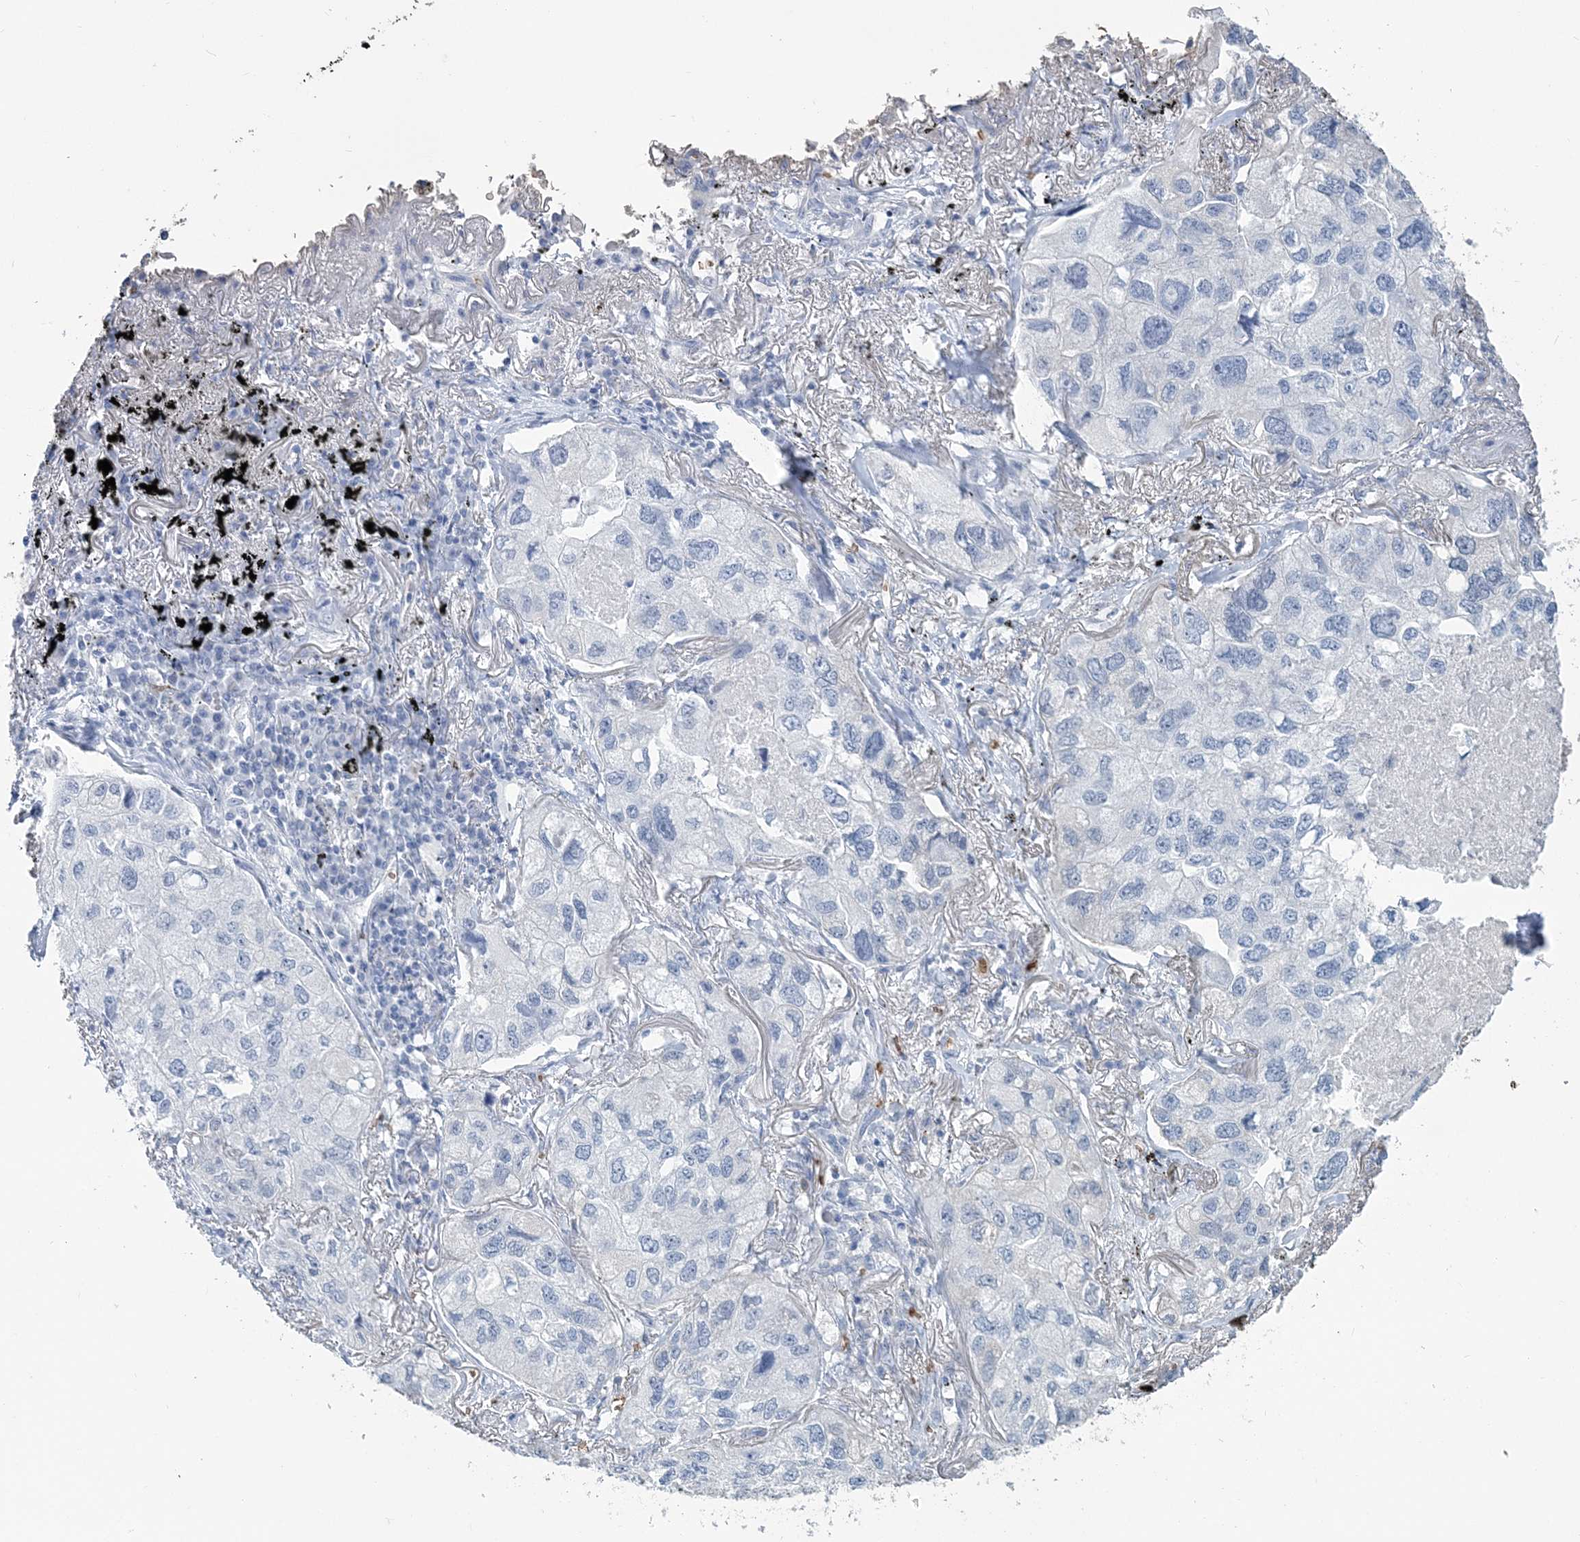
{"staining": {"intensity": "negative", "quantity": "none", "location": "none"}, "tissue": "lung cancer", "cell_type": "Tumor cells", "image_type": "cancer", "snomed": [{"axis": "morphology", "description": "Adenocarcinoma, NOS"}, {"axis": "topography", "description": "Lung"}], "caption": "An immunohistochemistry image of lung cancer (adenocarcinoma) is shown. There is no staining in tumor cells of lung cancer (adenocarcinoma).", "gene": "HBD", "patient": {"sex": "male", "age": 65}}